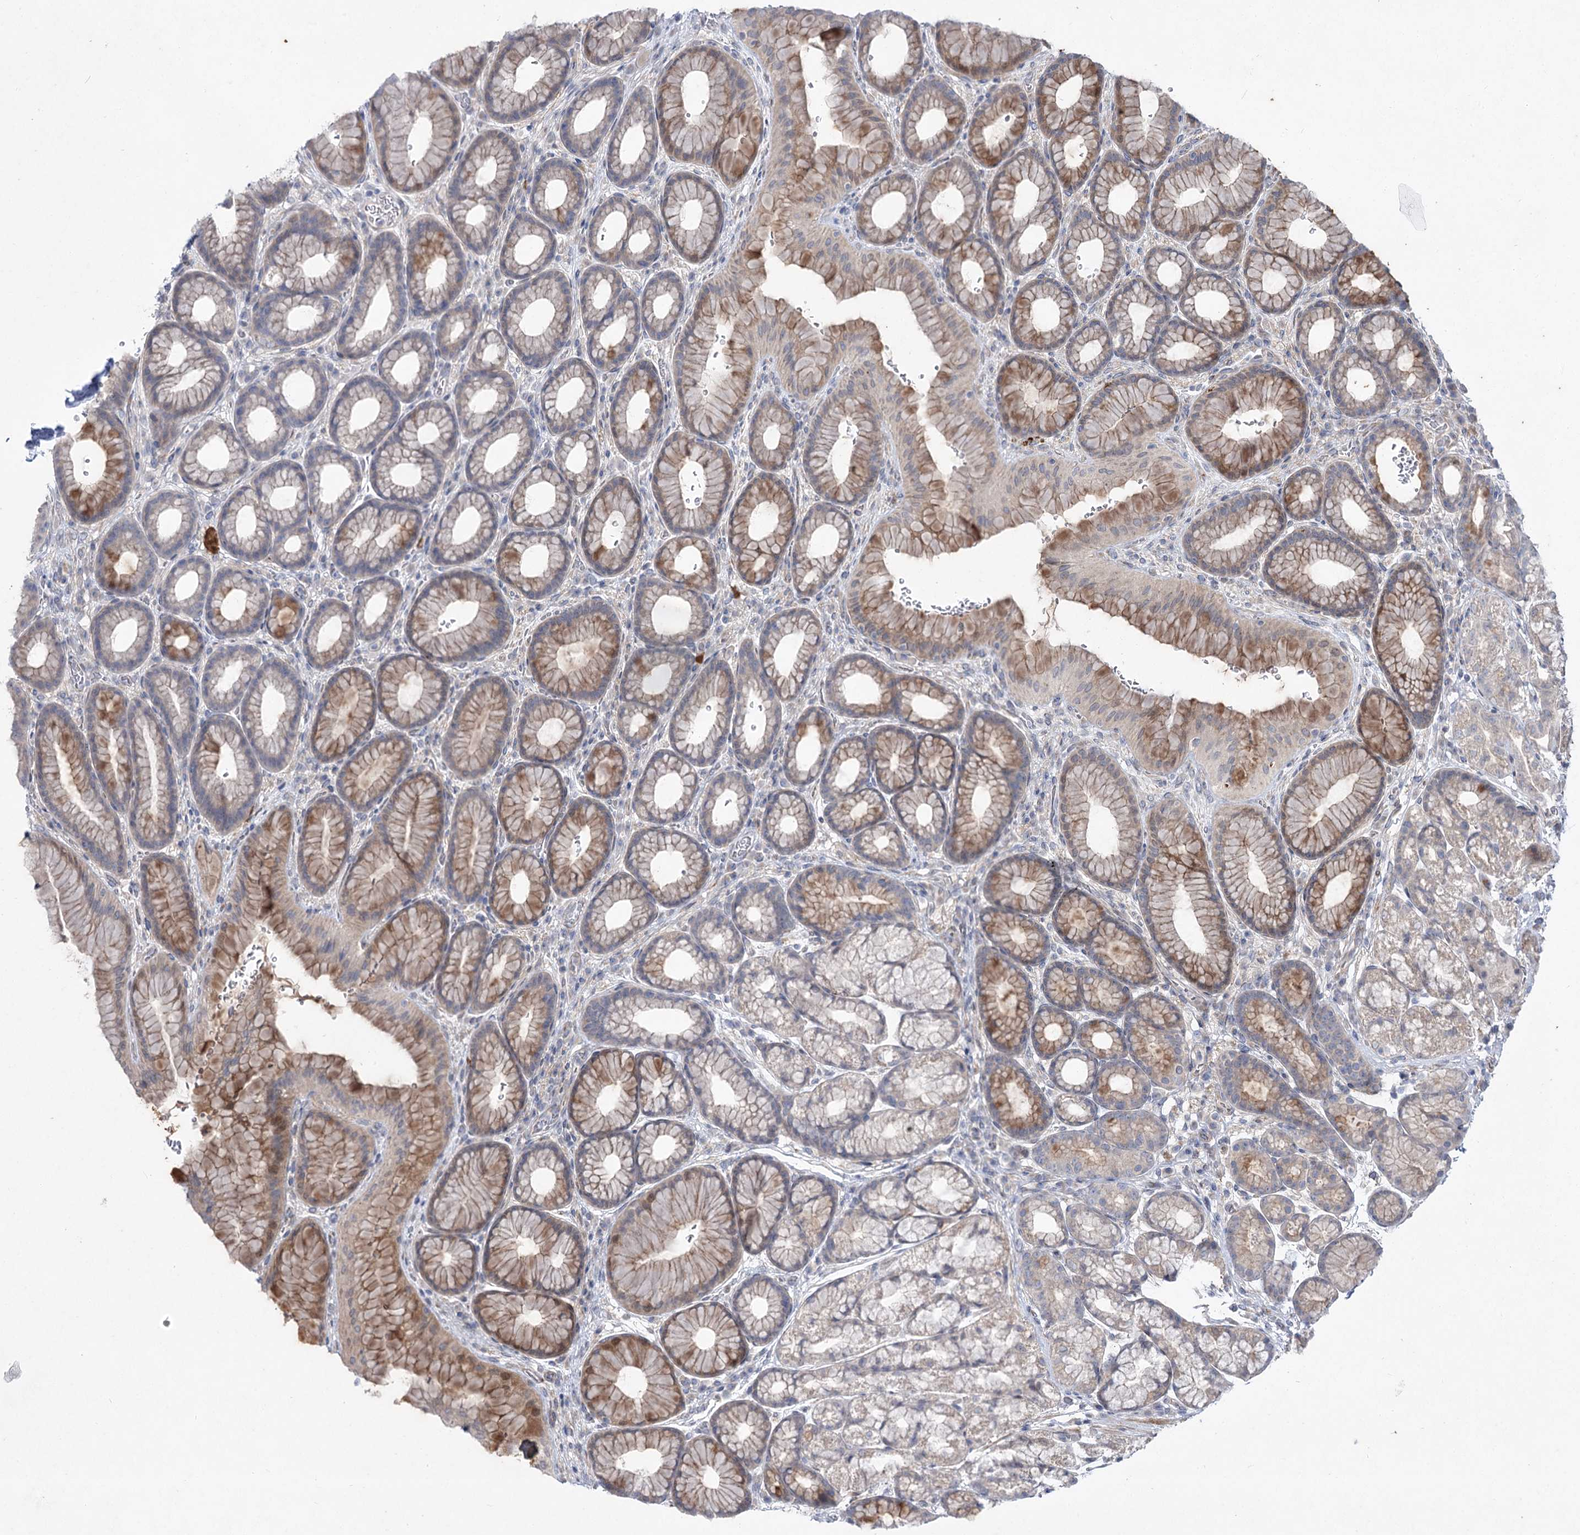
{"staining": {"intensity": "moderate", "quantity": "25%-75%", "location": "cytoplasmic/membranous"}, "tissue": "stomach", "cell_type": "Glandular cells", "image_type": "normal", "snomed": [{"axis": "morphology", "description": "Normal tissue, NOS"}, {"axis": "morphology", "description": "Adenocarcinoma, NOS"}, {"axis": "topography", "description": "Stomach"}], "caption": "A medium amount of moderate cytoplasmic/membranous expression is seen in approximately 25%-75% of glandular cells in normal stomach. Nuclei are stained in blue.", "gene": "SH3BP5L", "patient": {"sex": "male", "age": 57}}